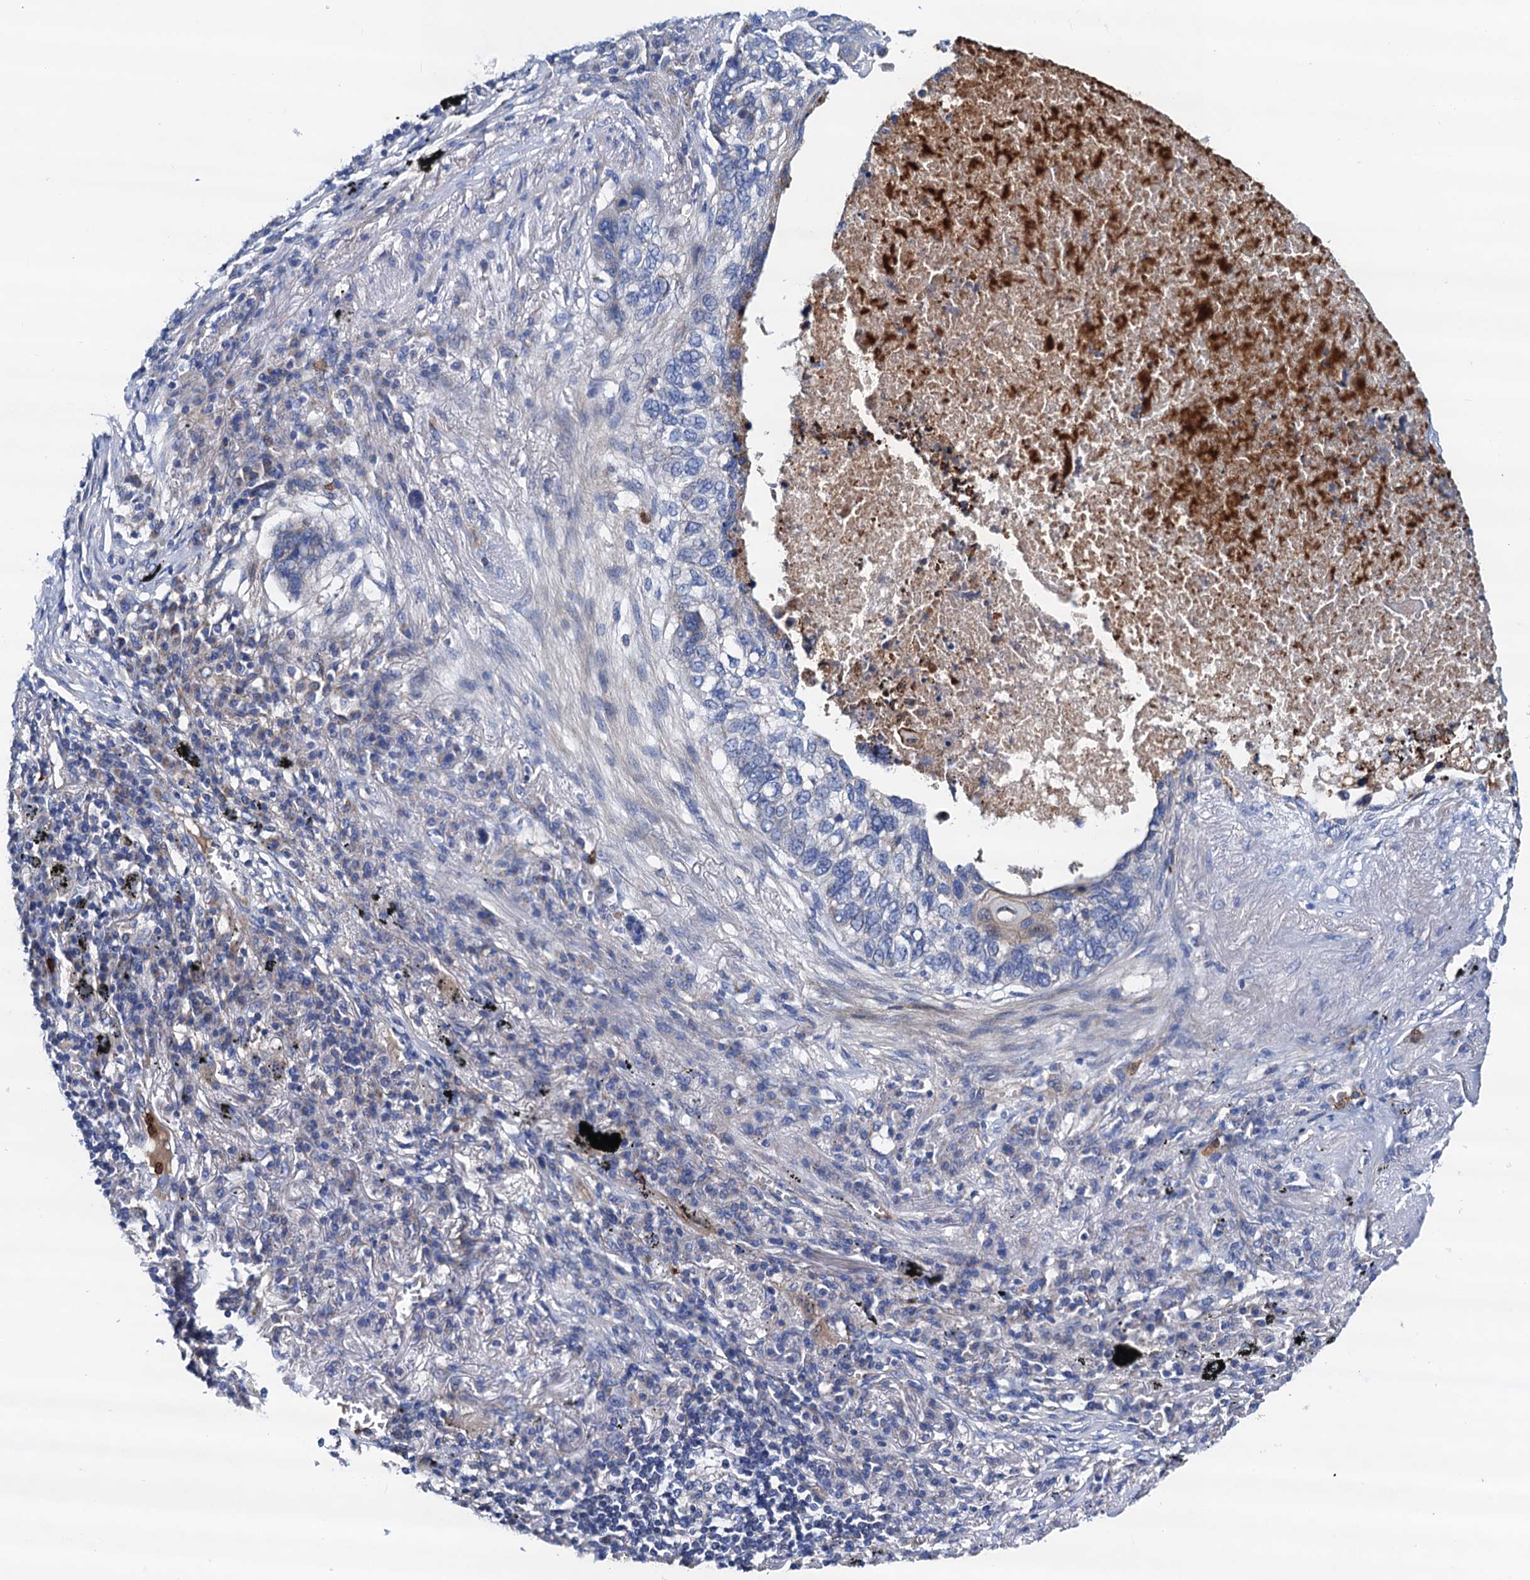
{"staining": {"intensity": "negative", "quantity": "none", "location": "none"}, "tissue": "lung cancer", "cell_type": "Tumor cells", "image_type": "cancer", "snomed": [{"axis": "morphology", "description": "Squamous cell carcinoma, NOS"}, {"axis": "topography", "description": "Lung"}], "caption": "Protein analysis of lung cancer (squamous cell carcinoma) demonstrates no significant staining in tumor cells.", "gene": "RASSF9", "patient": {"sex": "female", "age": 63}}